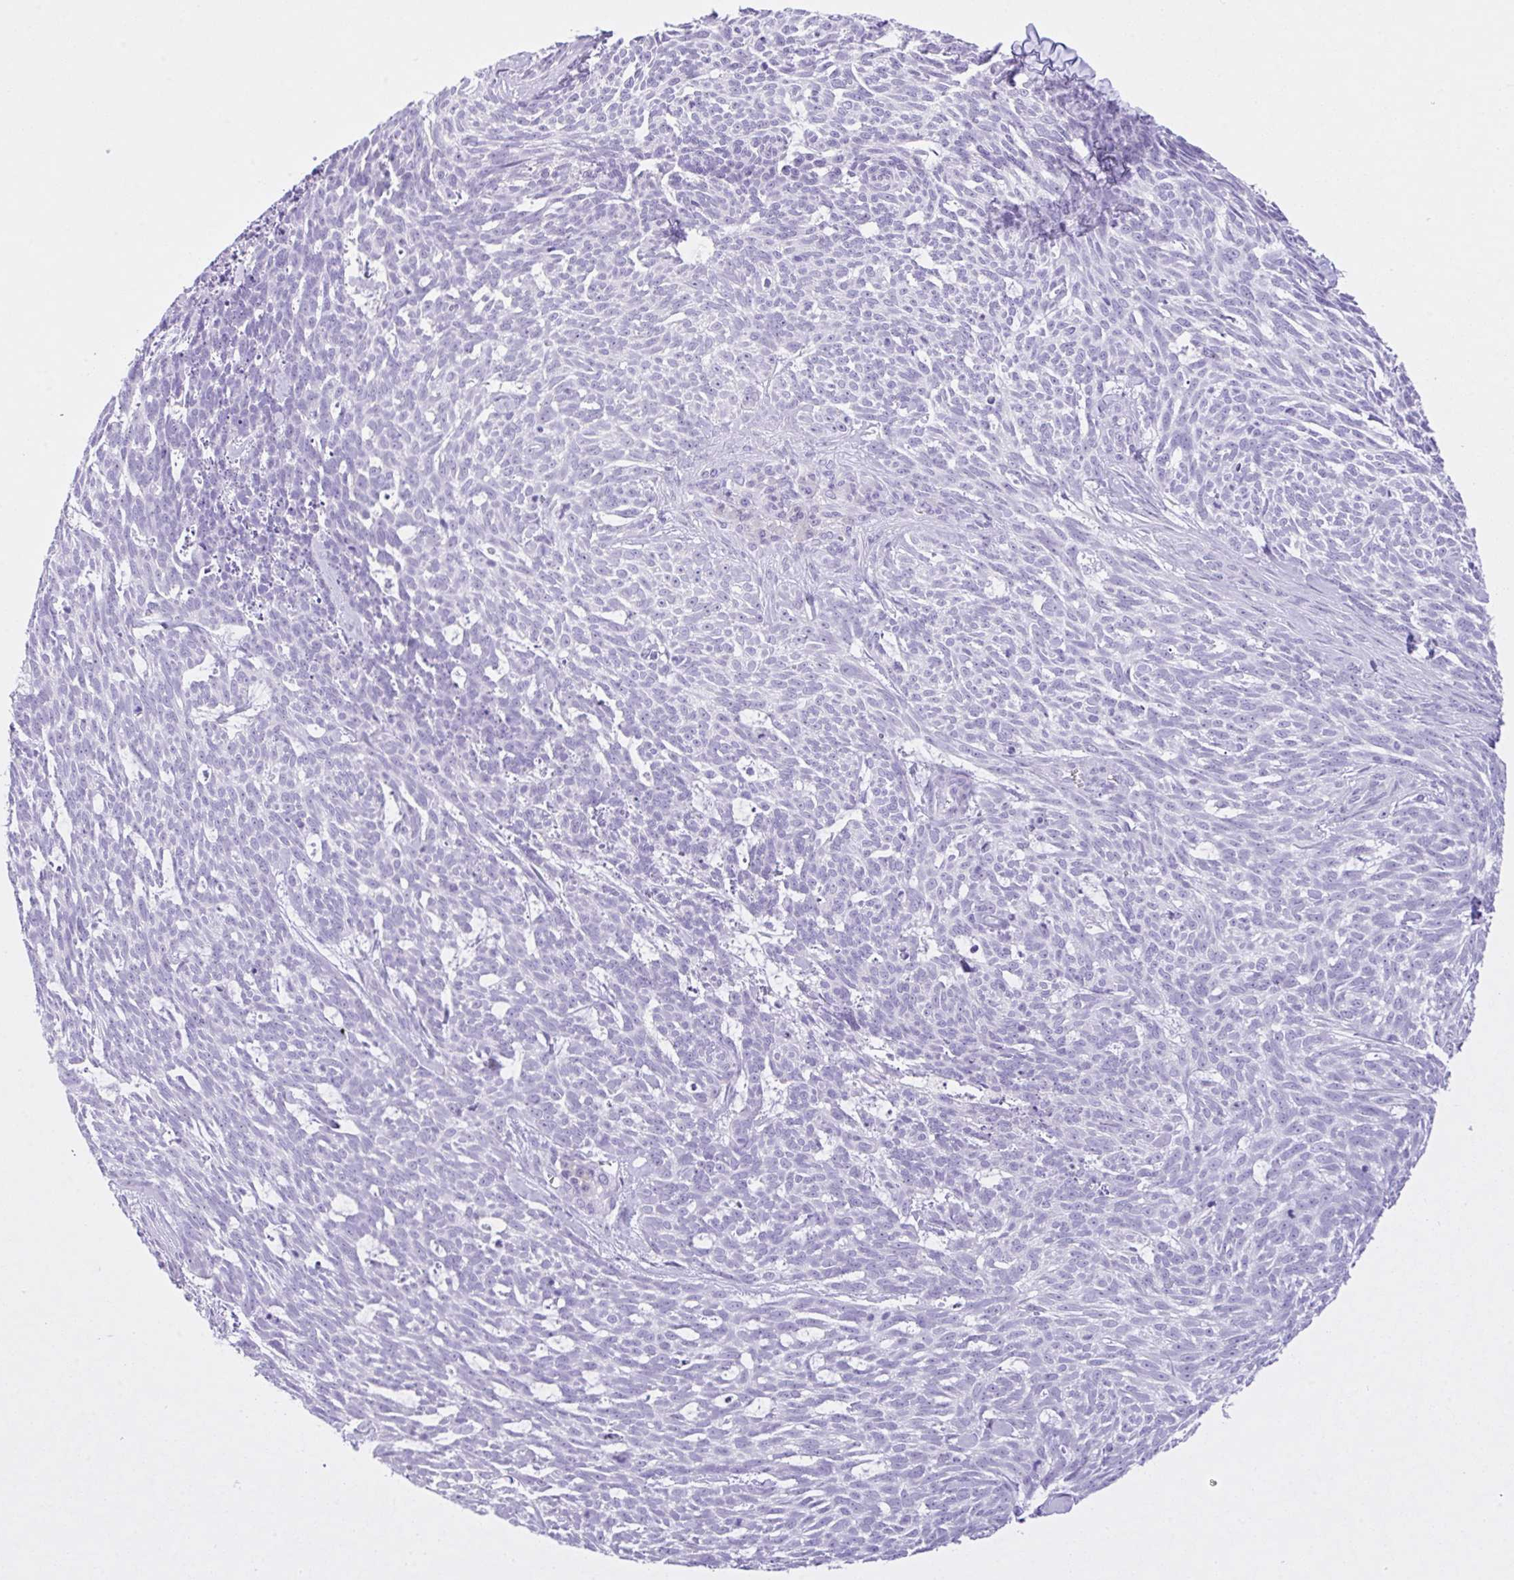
{"staining": {"intensity": "negative", "quantity": "none", "location": "none"}, "tissue": "skin cancer", "cell_type": "Tumor cells", "image_type": "cancer", "snomed": [{"axis": "morphology", "description": "Basal cell carcinoma"}, {"axis": "topography", "description": "Skin"}], "caption": "Human skin basal cell carcinoma stained for a protein using immunohistochemistry (IHC) shows no staining in tumor cells.", "gene": "NCF1", "patient": {"sex": "female", "age": 93}}